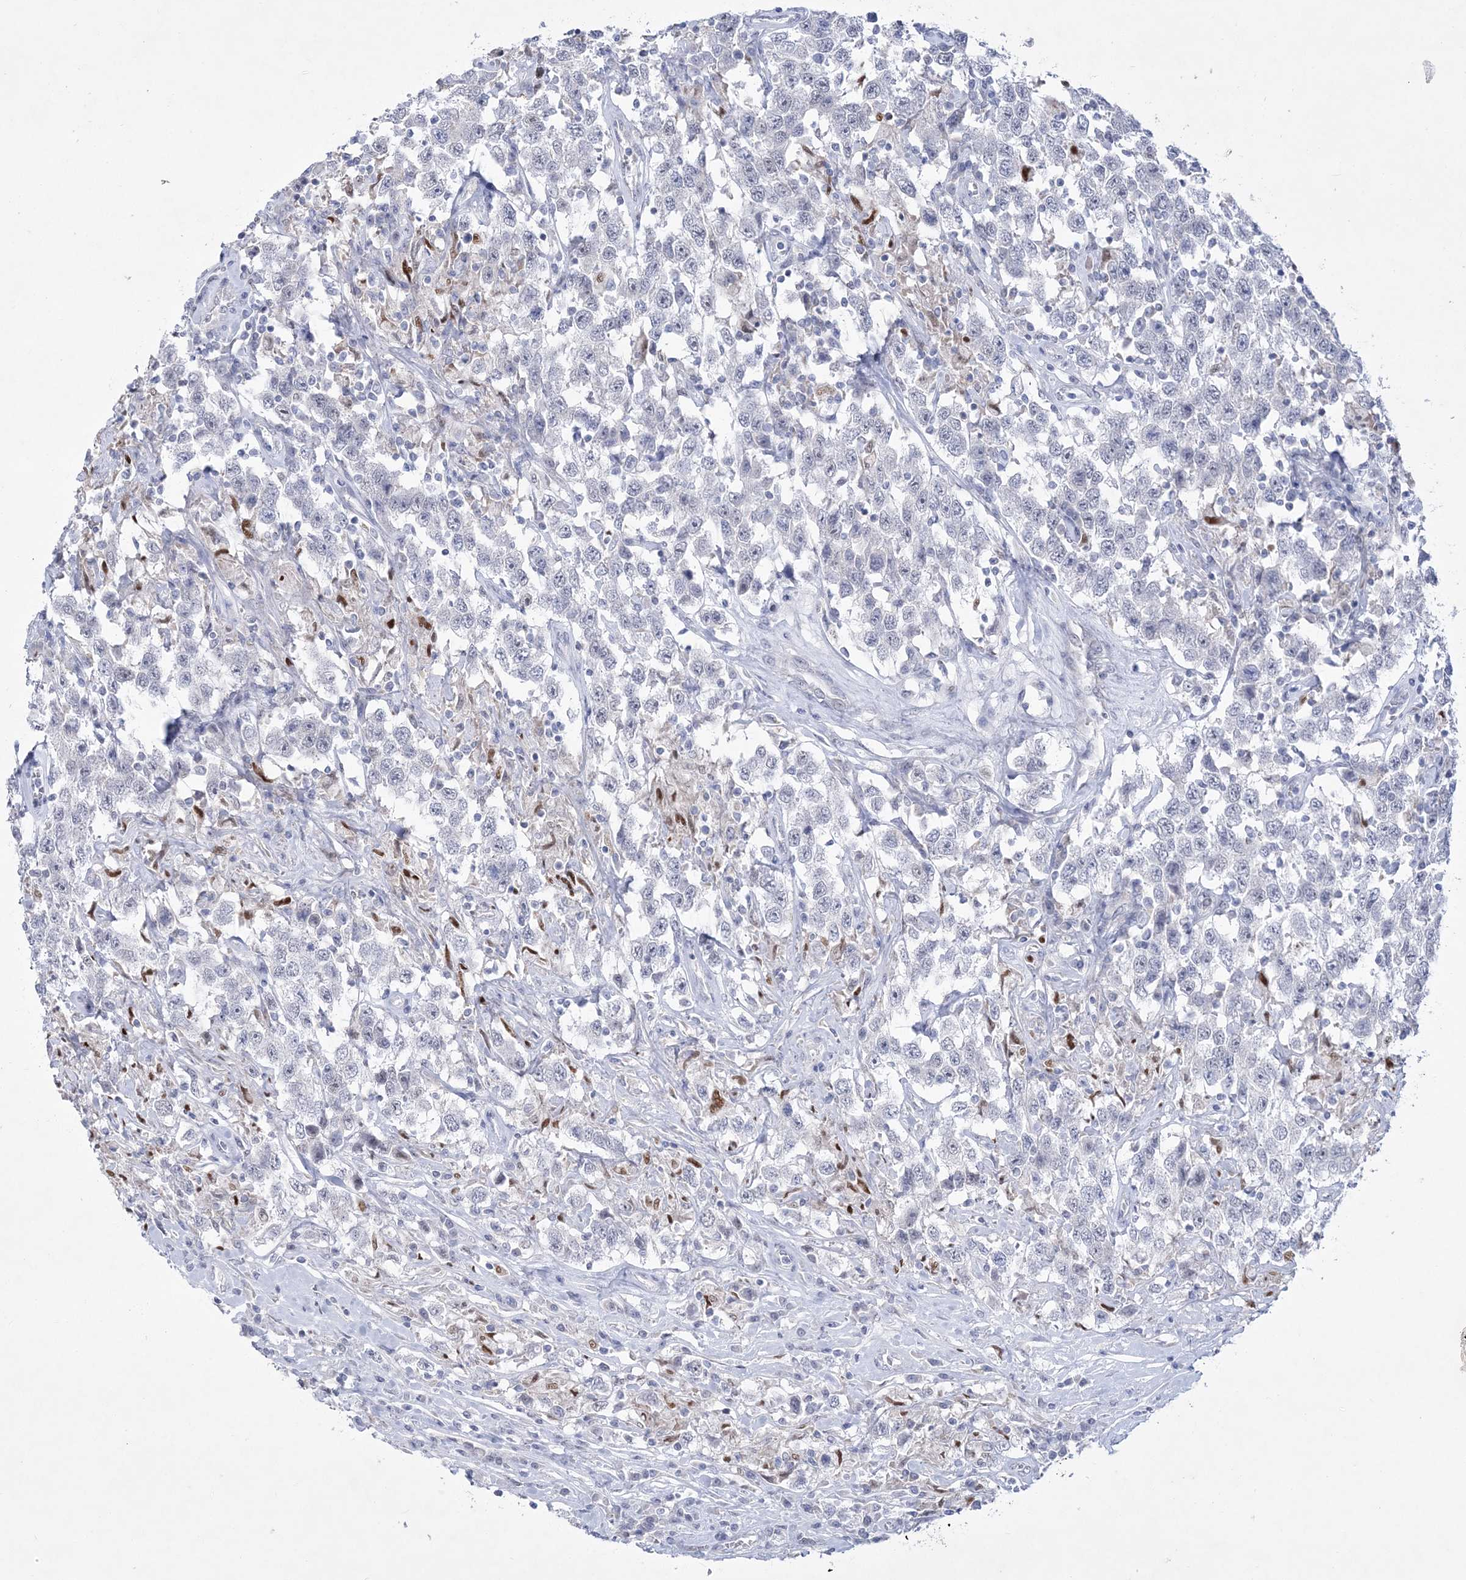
{"staining": {"intensity": "negative", "quantity": "none", "location": "none"}, "tissue": "testis cancer", "cell_type": "Tumor cells", "image_type": "cancer", "snomed": [{"axis": "morphology", "description": "Seminoma, NOS"}, {"axis": "topography", "description": "Testis"}], "caption": "This is a photomicrograph of immunohistochemistry (IHC) staining of testis seminoma, which shows no expression in tumor cells.", "gene": "WDR27", "patient": {"sex": "male", "age": 41}}